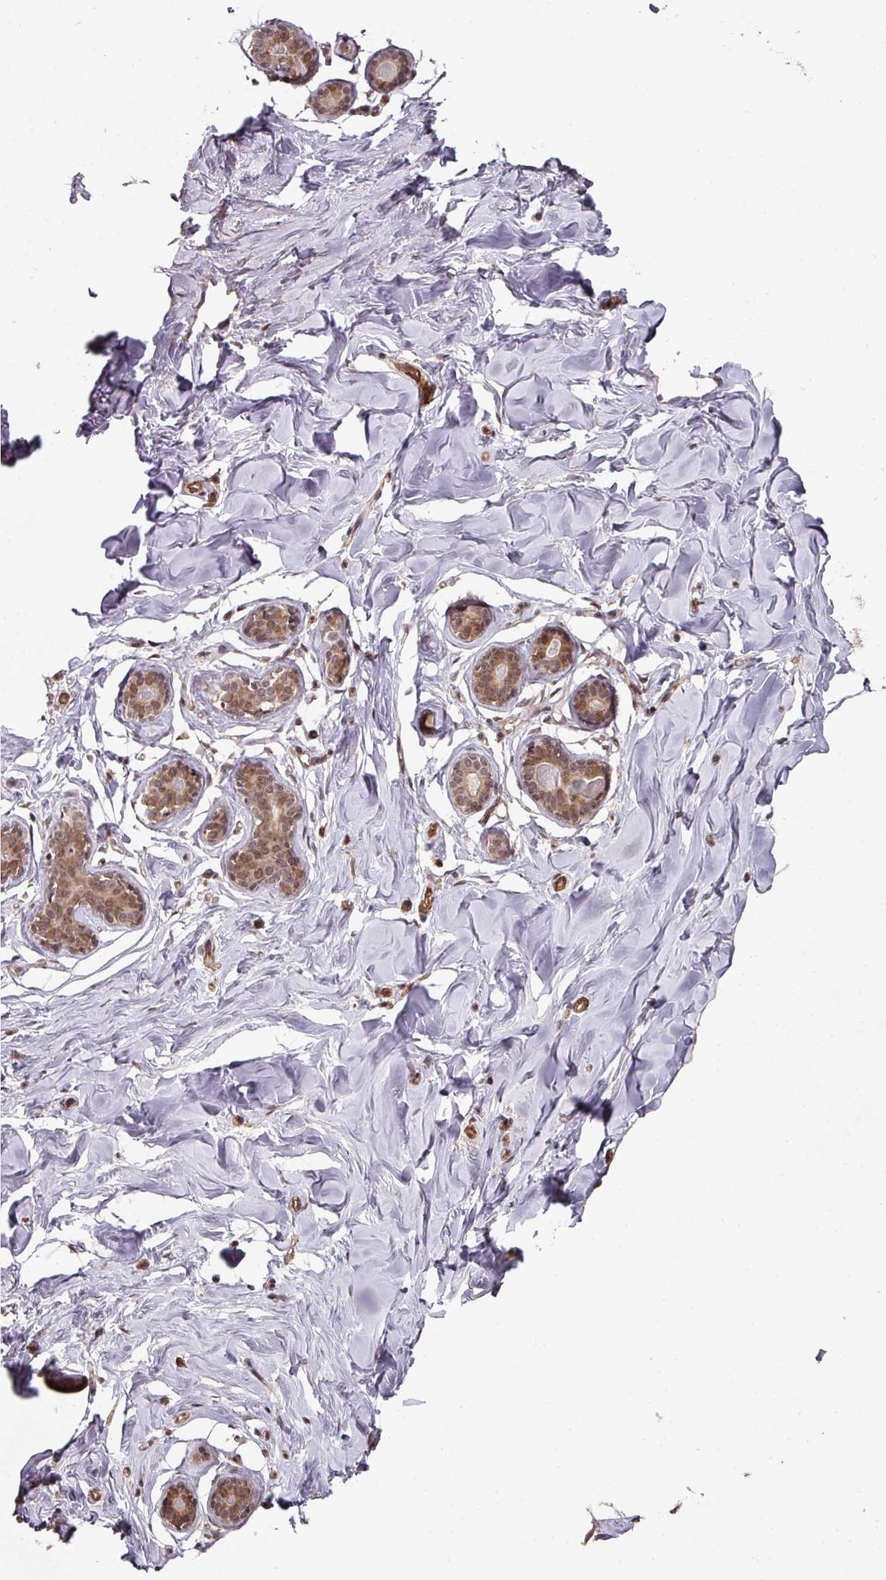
{"staining": {"intensity": "negative", "quantity": "none", "location": "none"}, "tissue": "breast", "cell_type": "Adipocytes", "image_type": "normal", "snomed": [{"axis": "morphology", "description": "Normal tissue, NOS"}, {"axis": "topography", "description": "Breast"}], "caption": "Micrograph shows no significant protein expression in adipocytes of normal breast. The staining was performed using DAB (3,3'-diaminobenzidine) to visualize the protein expression in brown, while the nuclei were stained in blue with hematoxylin (Magnification: 20x).", "gene": "ANKRD18A", "patient": {"sex": "female", "age": 23}}